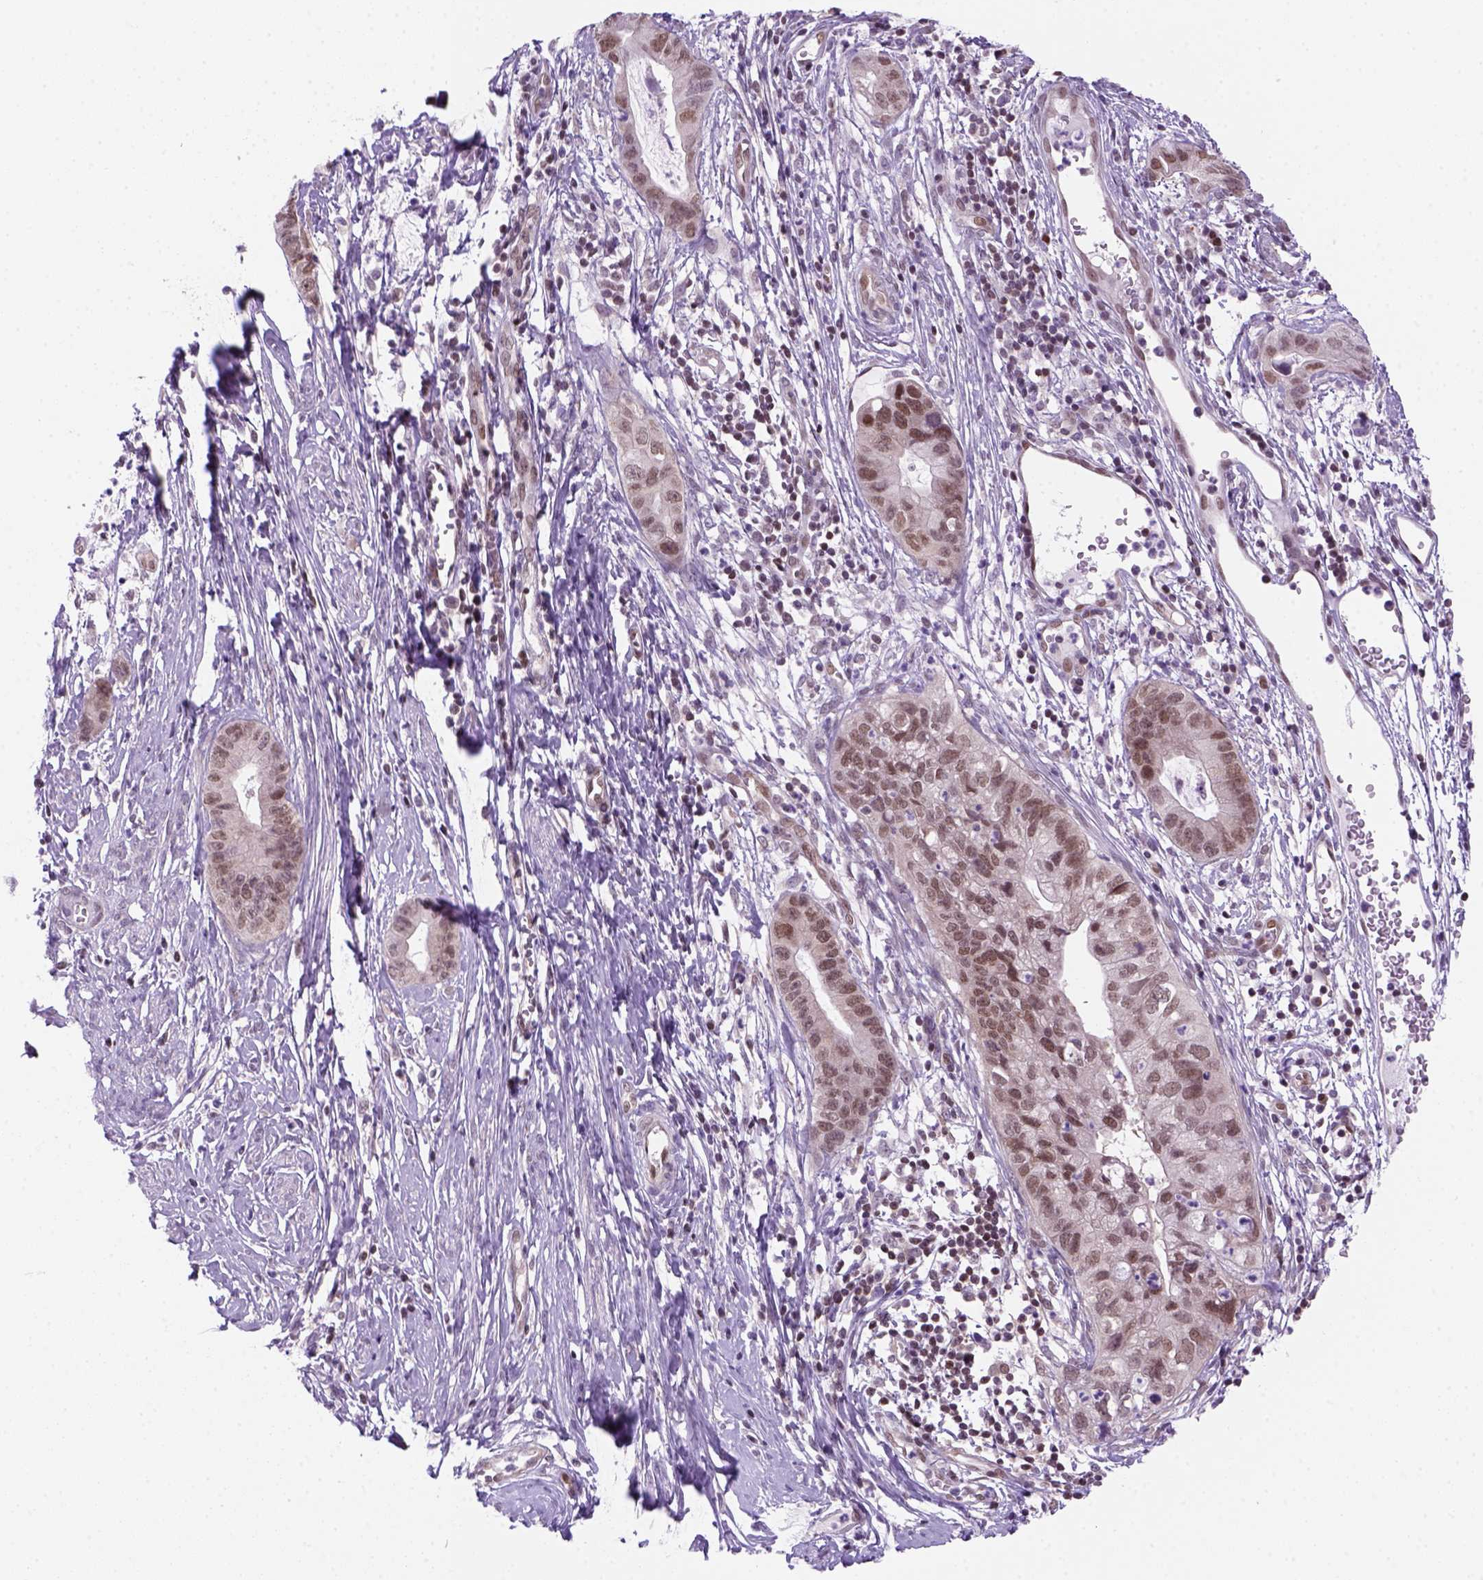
{"staining": {"intensity": "weak", "quantity": ">75%", "location": "nuclear"}, "tissue": "cervical cancer", "cell_type": "Tumor cells", "image_type": "cancer", "snomed": [{"axis": "morphology", "description": "Adenocarcinoma, NOS"}, {"axis": "topography", "description": "Cervix"}], "caption": "Immunohistochemical staining of cervical cancer reveals weak nuclear protein positivity in about >75% of tumor cells.", "gene": "MGMT", "patient": {"sex": "female", "age": 44}}